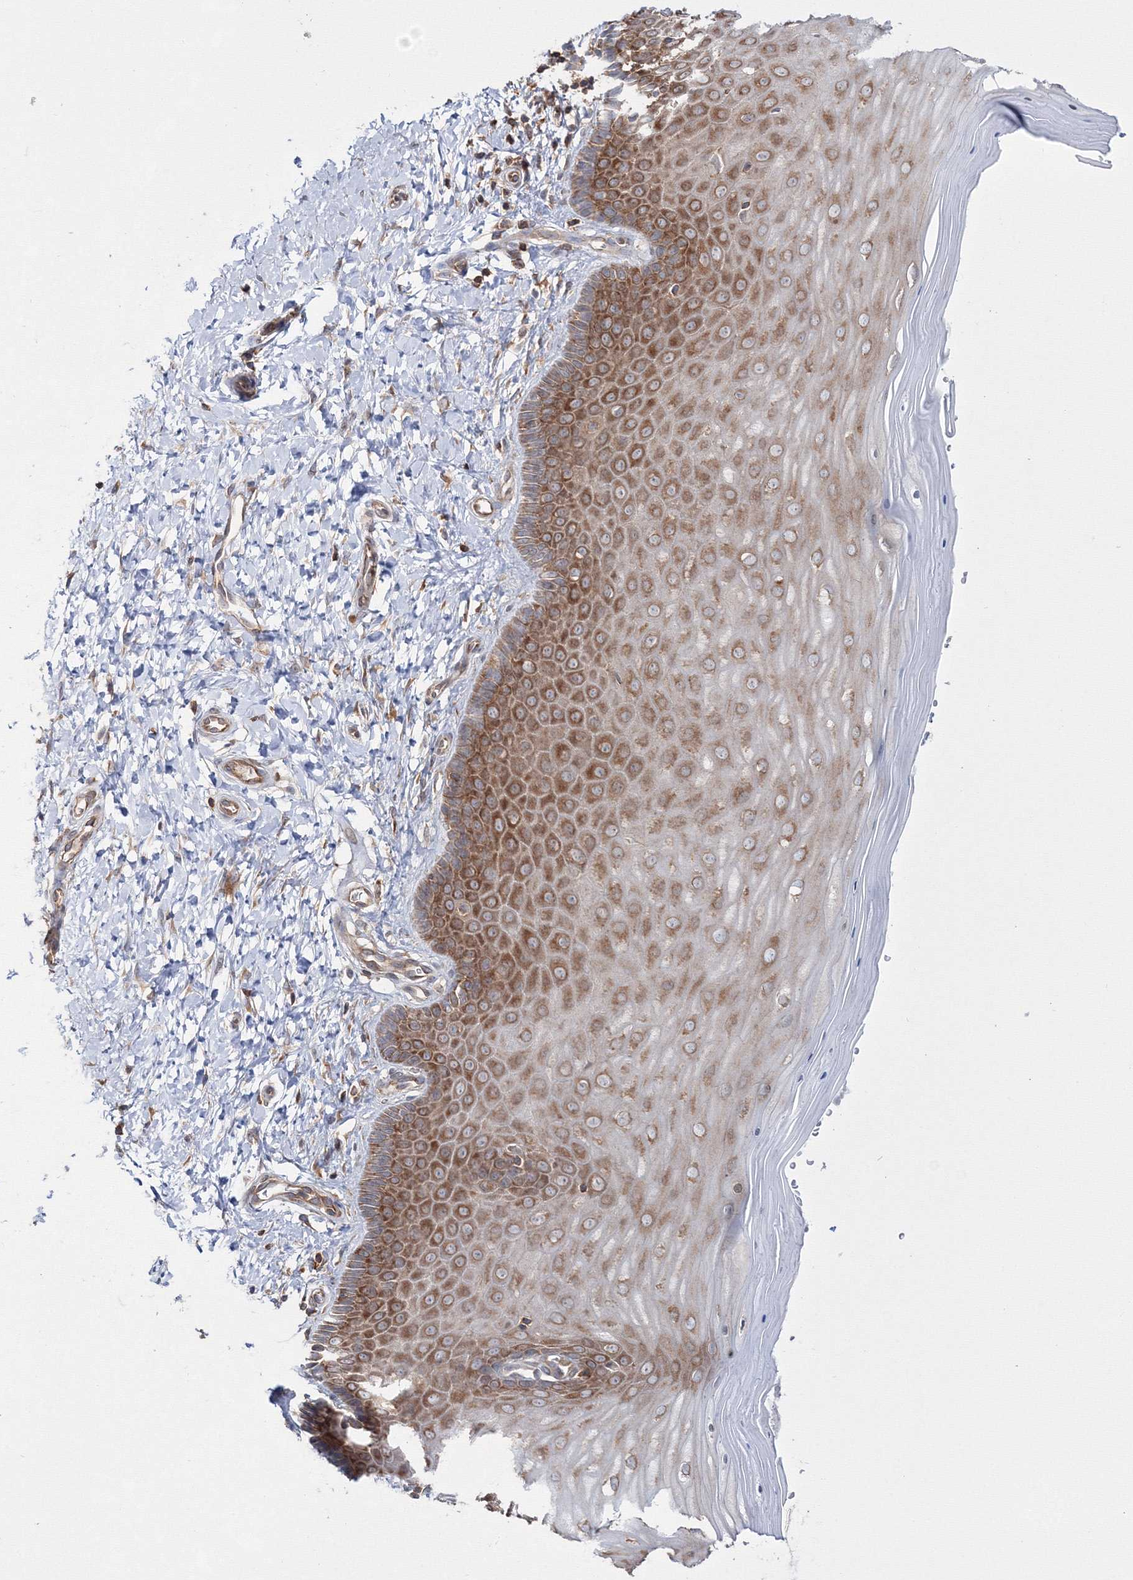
{"staining": {"intensity": "moderate", "quantity": ">75%", "location": "cytoplasmic/membranous"}, "tissue": "cervix", "cell_type": "Glandular cells", "image_type": "normal", "snomed": [{"axis": "morphology", "description": "Normal tissue, NOS"}, {"axis": "topography", "description": "Cervix"}], "caption": "A medium amount of moderate cytoplasmic/membranous positivity is present in approximately >75% of glandular cells in unremarkable cervix. The staining is performed using DAB (3,3'-diaminobenzidine) brown chromogen to label protein expression. The nuclei are counter-stained blue using hematoxylin.", "gene": "HARS1", "patient": {"sex": "female", "age": 55}}